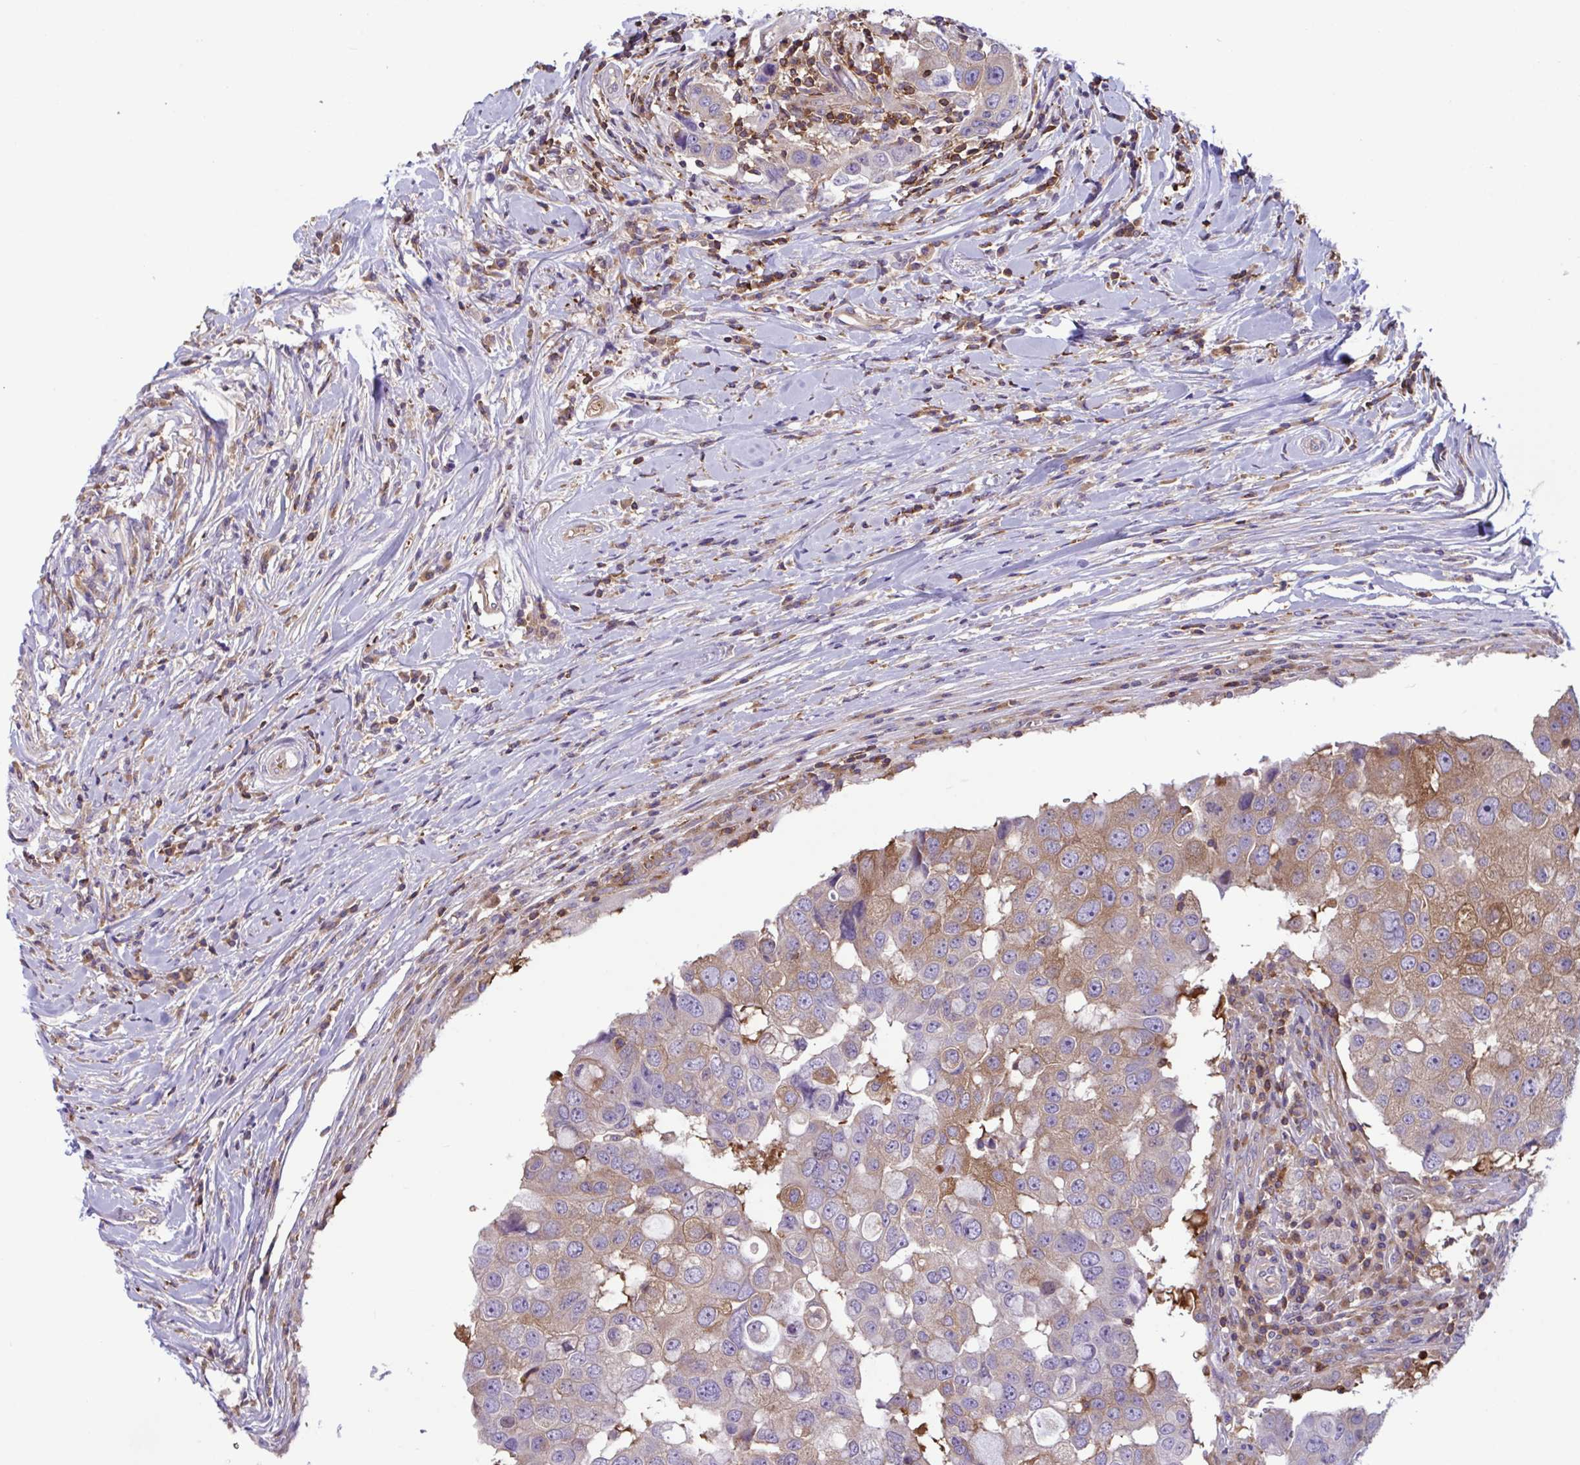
{"staining": {"intensity": "moderate", "quantity": "25%-75%", "location": "cytoplasmic/membranous"}, "tissue": "breast cancer", "cell_type": "Tumor cells", "image_type": "cancer", "snomed": [{"axis": "morphology", "description": "Duct carcinoma"}, {"axis": "topography", "description": "Breast"}], "caption": "A high-resolution micrograph shows immunohistochemistry staining of breast cancer (infiltrating ductal carcinoma), which reveals moderate cytoplasmic/membranous positivity in about 25%-75% of tumor cells. Nuclei are stained in blue.", "gene": "TSC22D3", "patient": {"sex": "female", "age": 27}}